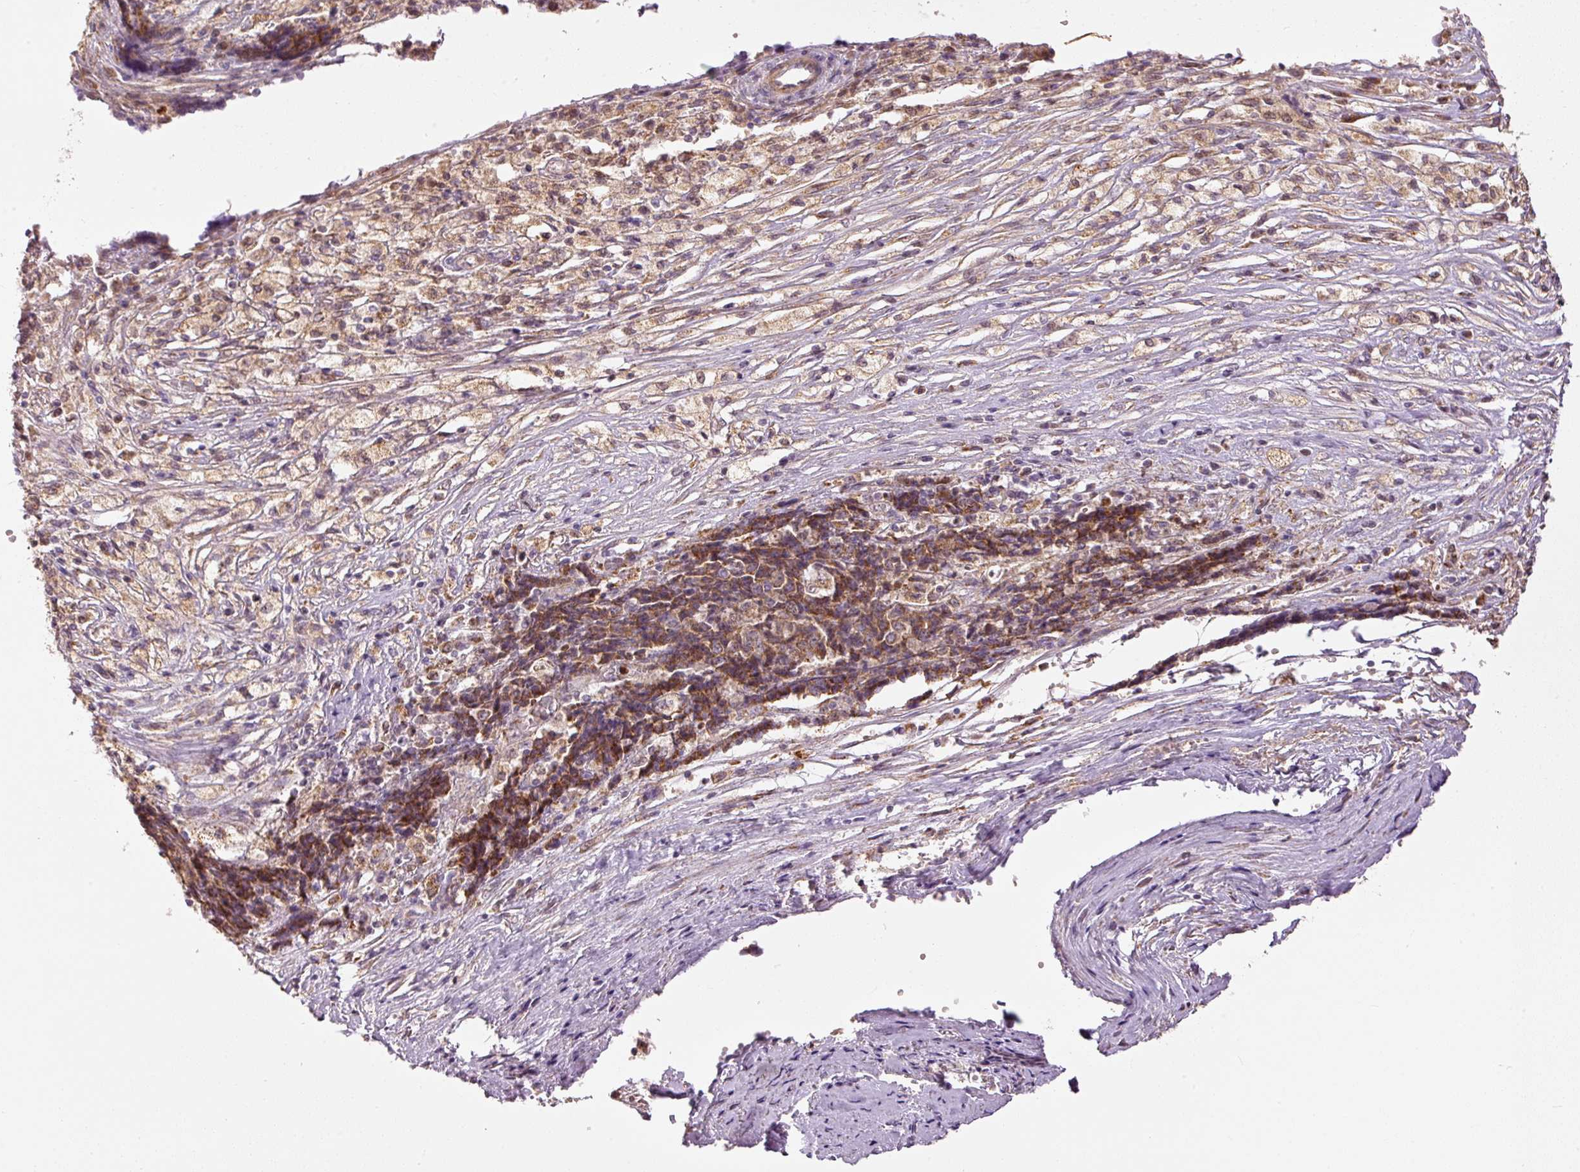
{"staining": {"intensity": "moderate", "quantity": ">75%", "location": "cytoplasmic/membranous"}, "tissue": "ovarian cancer", "cell_type": "Tumor cells", "image_type": "cancer", "snomed": [{"axis": "morphology", "description": "Carcinoma, endometroid"}, {"axis": "topography", "description": "Ovary"}], "caption": "This photomicrograph shows IHC staining of human ovarian cancer (endometroid carcinoma), with medium moderate cytoplasmic/membranous expression in about >75% of tumor cells.", "gene": "MTHFD1L", "patient": {"sex": "female", "age": 42}}